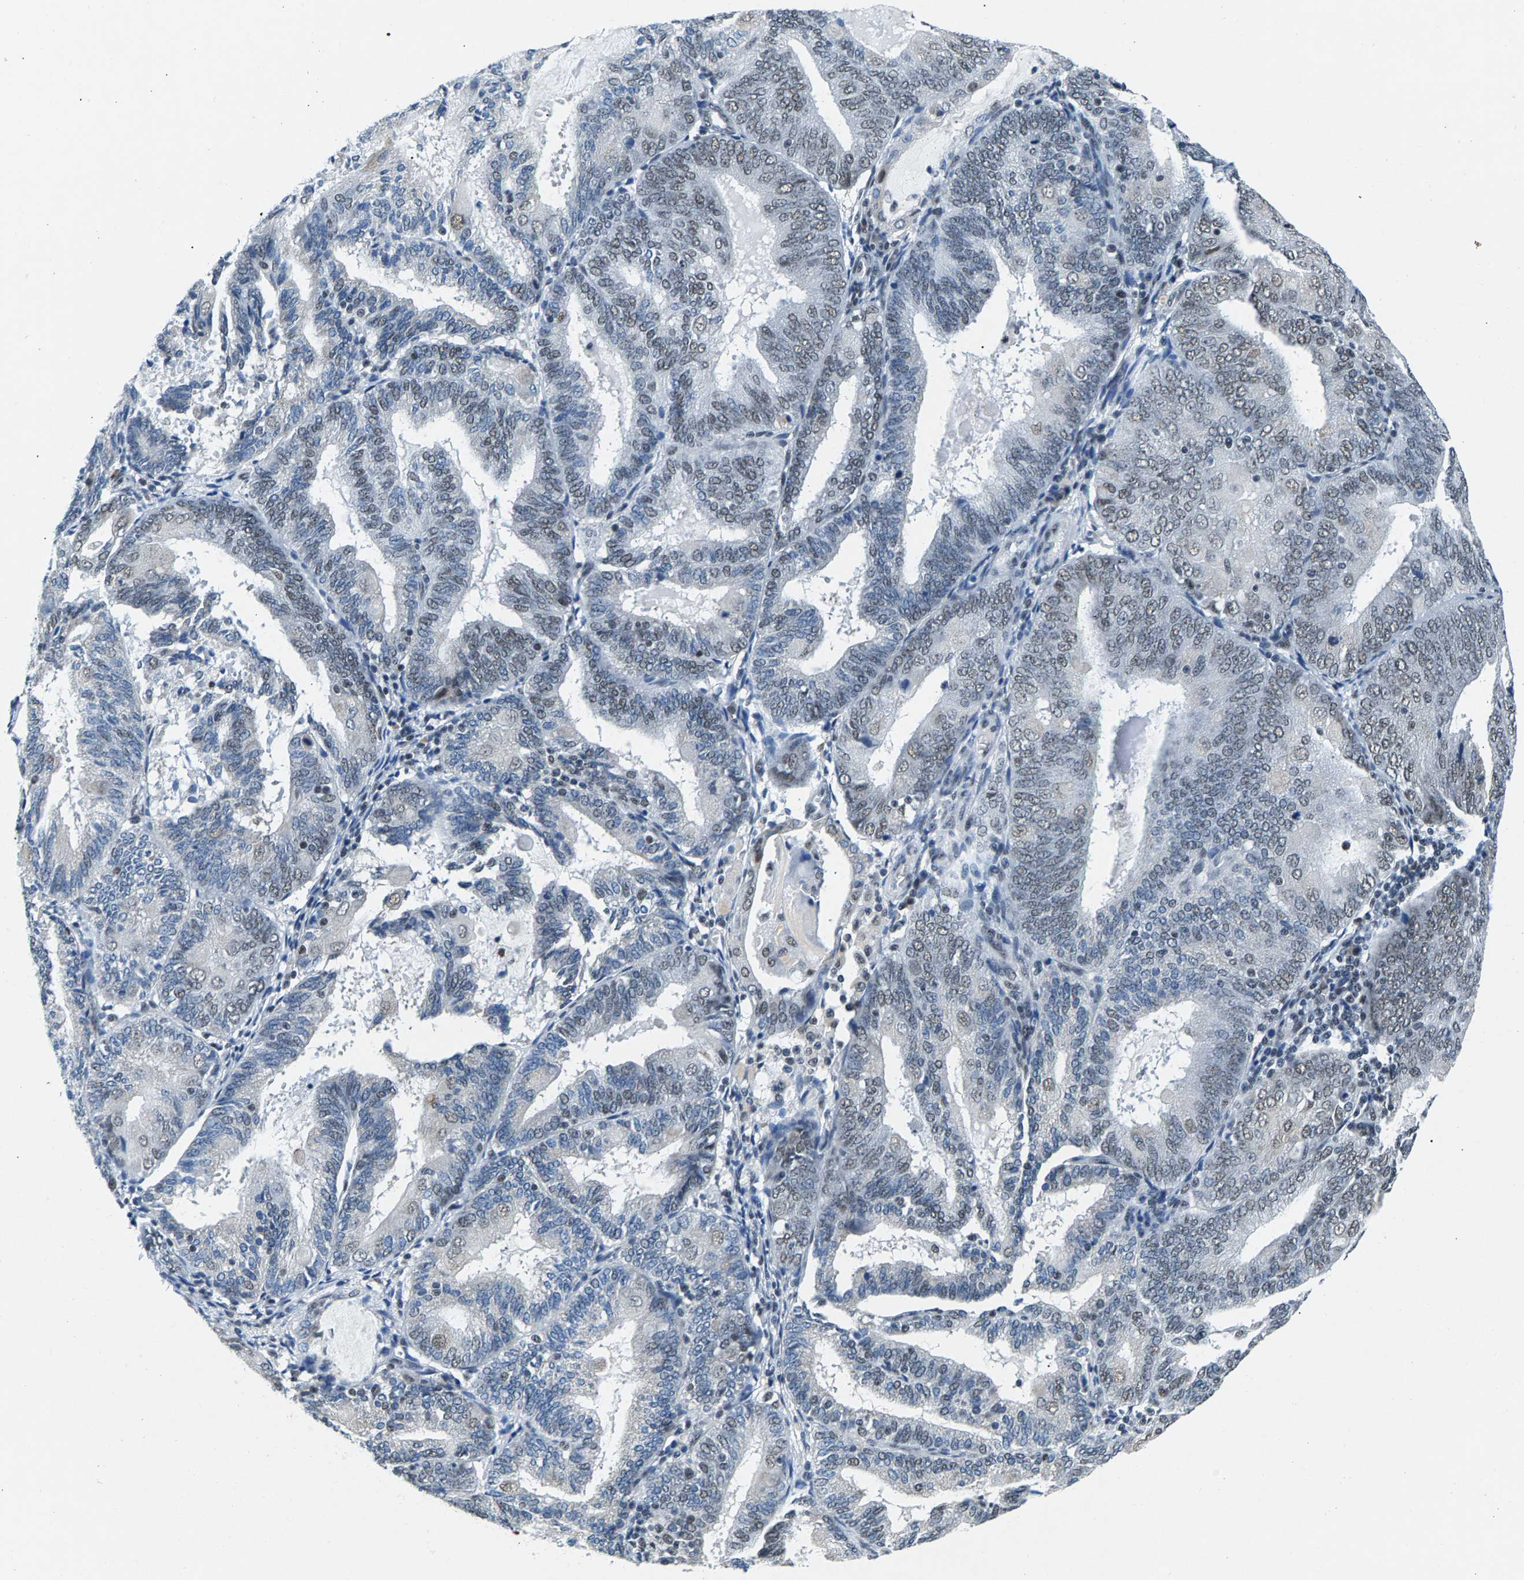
{"staining": {"intensity": "moderate", "quantity": "<25%", "location": "nuclear"}, "tissue": "endometrial cancer", "cell_type": "Tumor cells", "image_type": "cancer", "snomed": [{"axis": "morphology", "description": "Adenocarcinoma, NOS"}, {"axis": "topography", "description": "Endometrium"}], "caption": "Tumor cells demonstrate moderate nuclear positivity in about <25% of cells in endometrial cancer. (Brightfield microscopy of DAB IHC at high magnification).", "gene": "ATF2", "patient": {"sex": "female", "age": 81}}